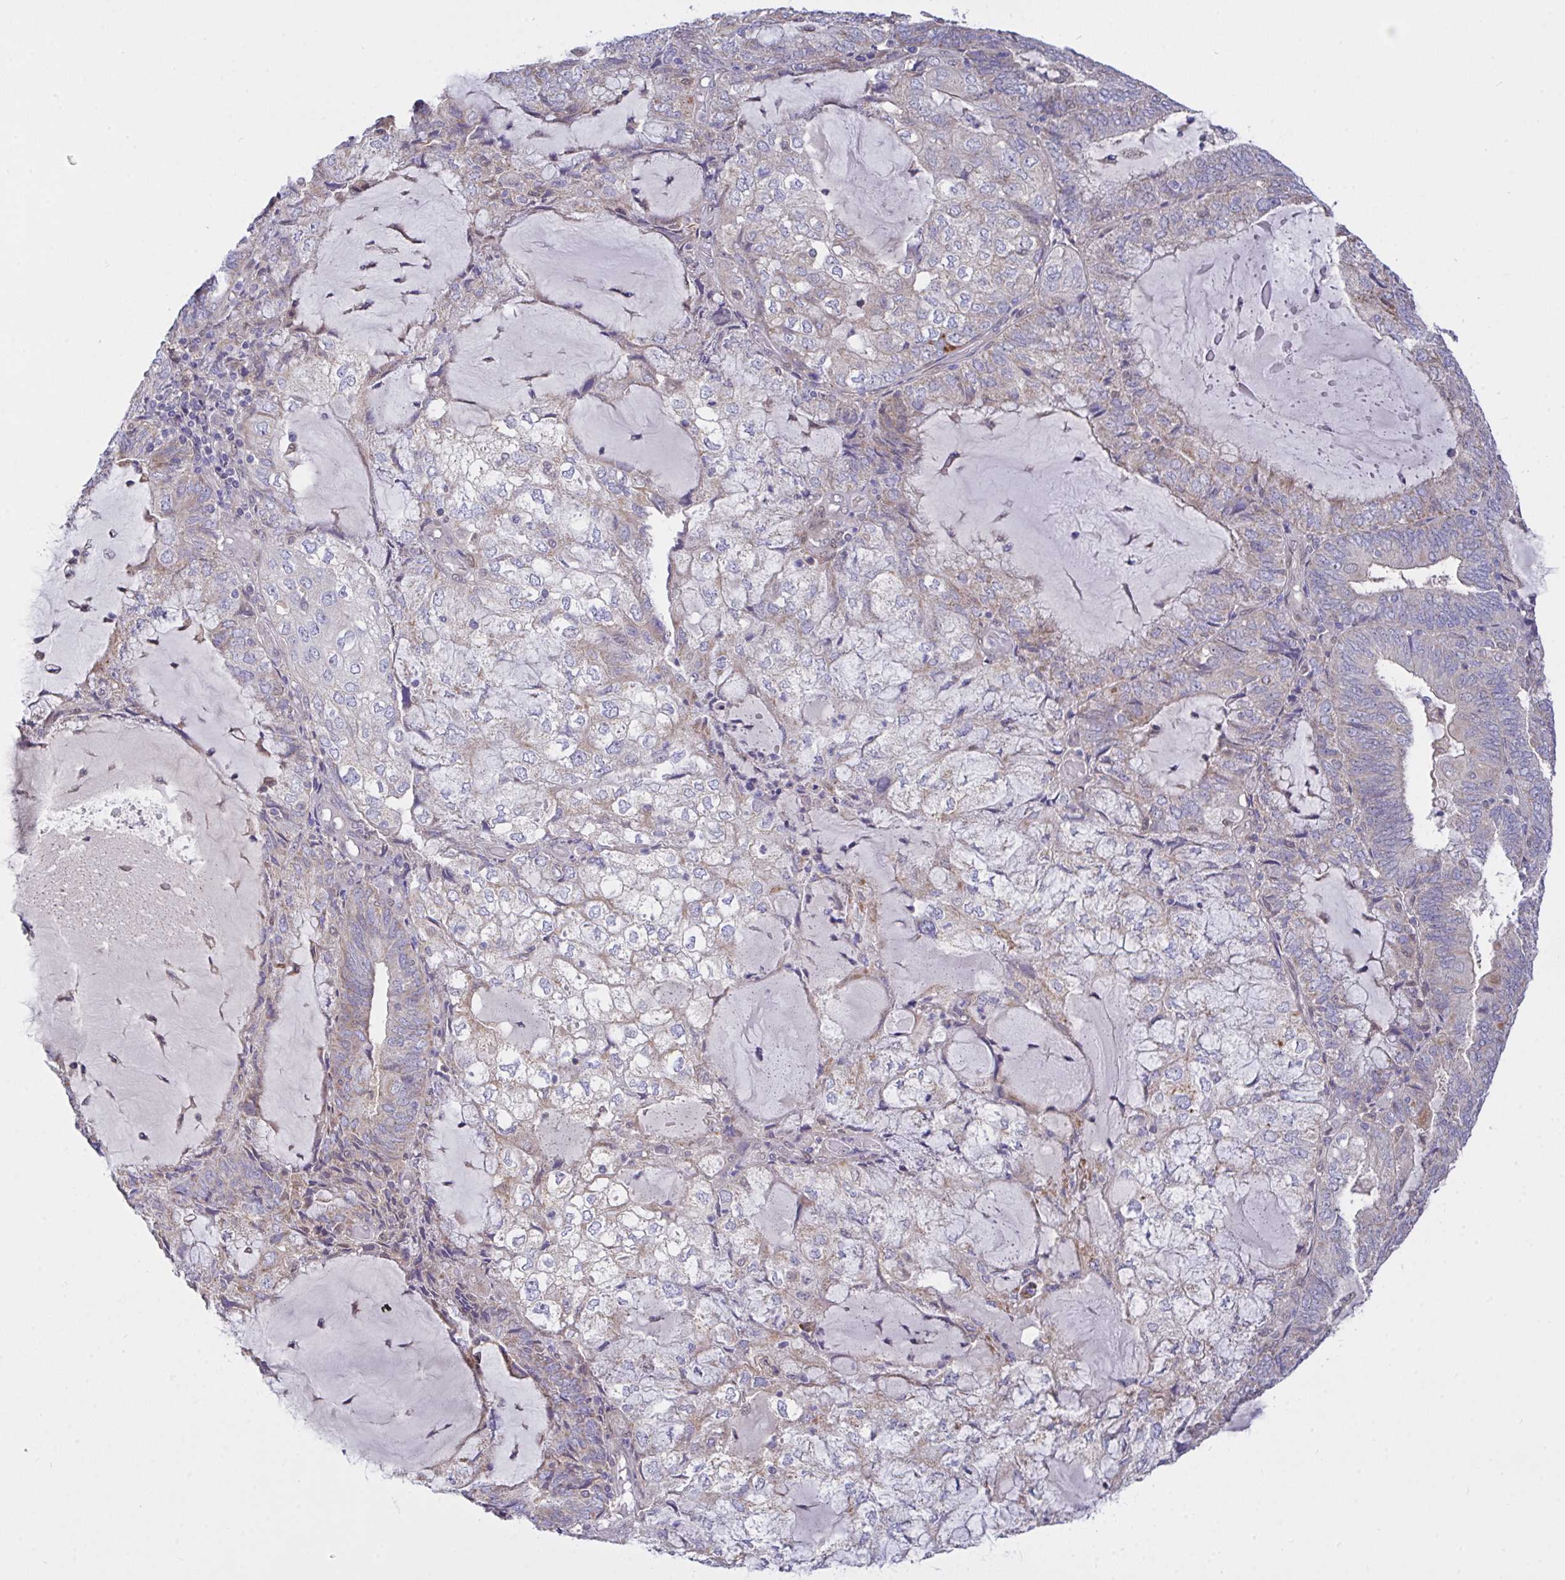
{"staining": {"intensity": "weak", "quantity": "25%-75%", "location": "cytoplasmic/membranous"}, "tissue": "endometrial cancer", "cell_type": "Tumor cells", "image_type": "cancer", "snomed": [{"axis": "morphology", "description": "Adenocarcinoma, NOS"}, {"axis": "topography", "description": "Endometrium"}], "caption": "Endometrial adenocarcinoma stained with a protein marker shows weak staining in tumor cells.", "gene": "L3HYPDH", "patient": {"sex": "female", "age": 81}}